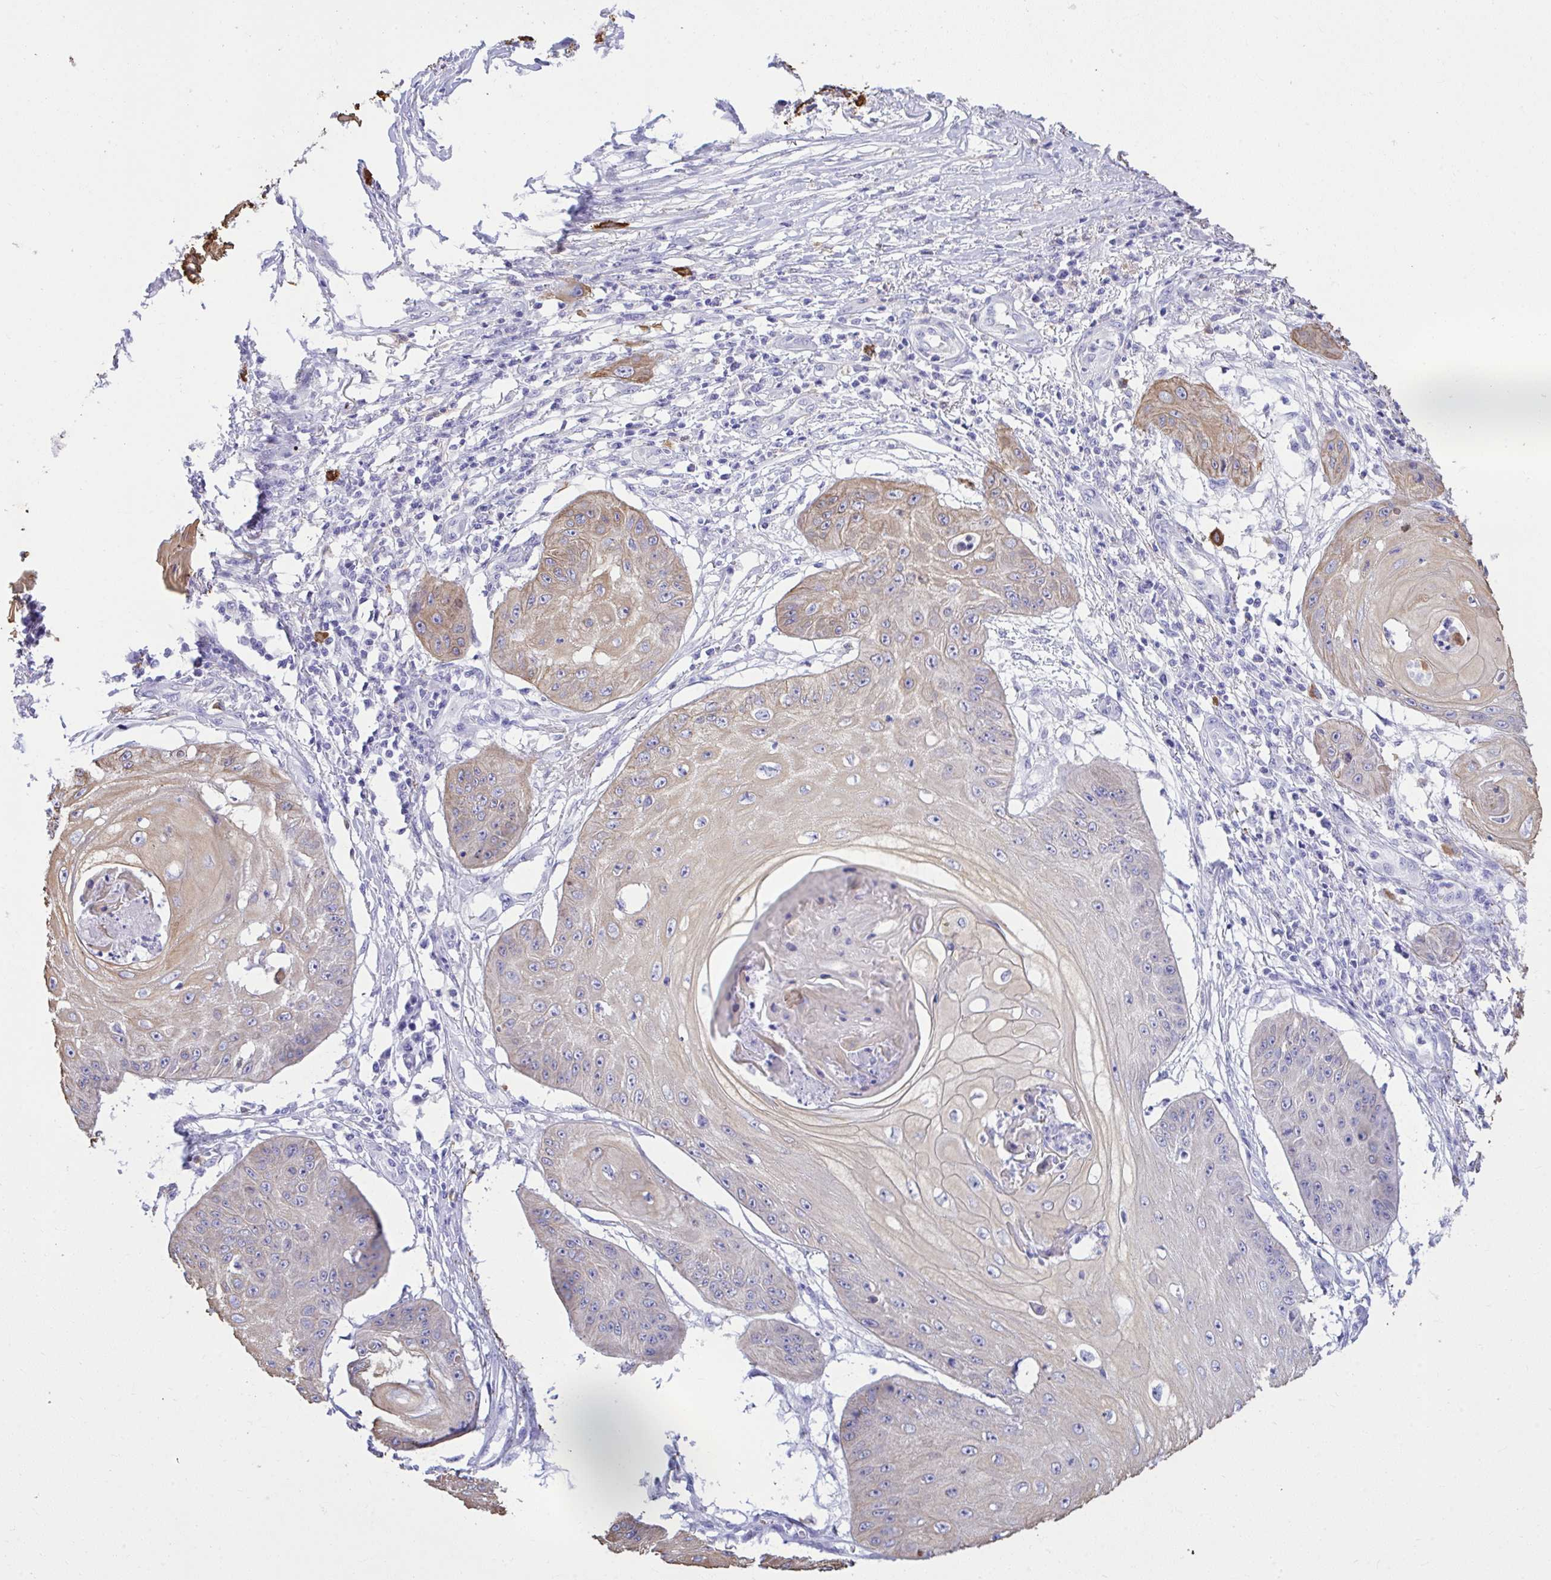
{"staining": {"intensity": "moderate", "quantity": "25%-75%", "location": "cytoplasmic/membranous"}, "tissue": "skin cancer", "cell_type": "Tumor cells", "image_type": "cancer", "snomed": [{"axis": "morphology", "description": "Squamous cell carcinoma, NOS"}, {"axis": "topography", "description": "Skin"}], "caption": "Tumor cells exhibit medium levels of moderate cytoplasmic/membranous staining in about 25%-75% of cells in human squamous cell carcinoma (skin).", "gene": "PSD", "patient": {"sex": "male", "age": 70}}